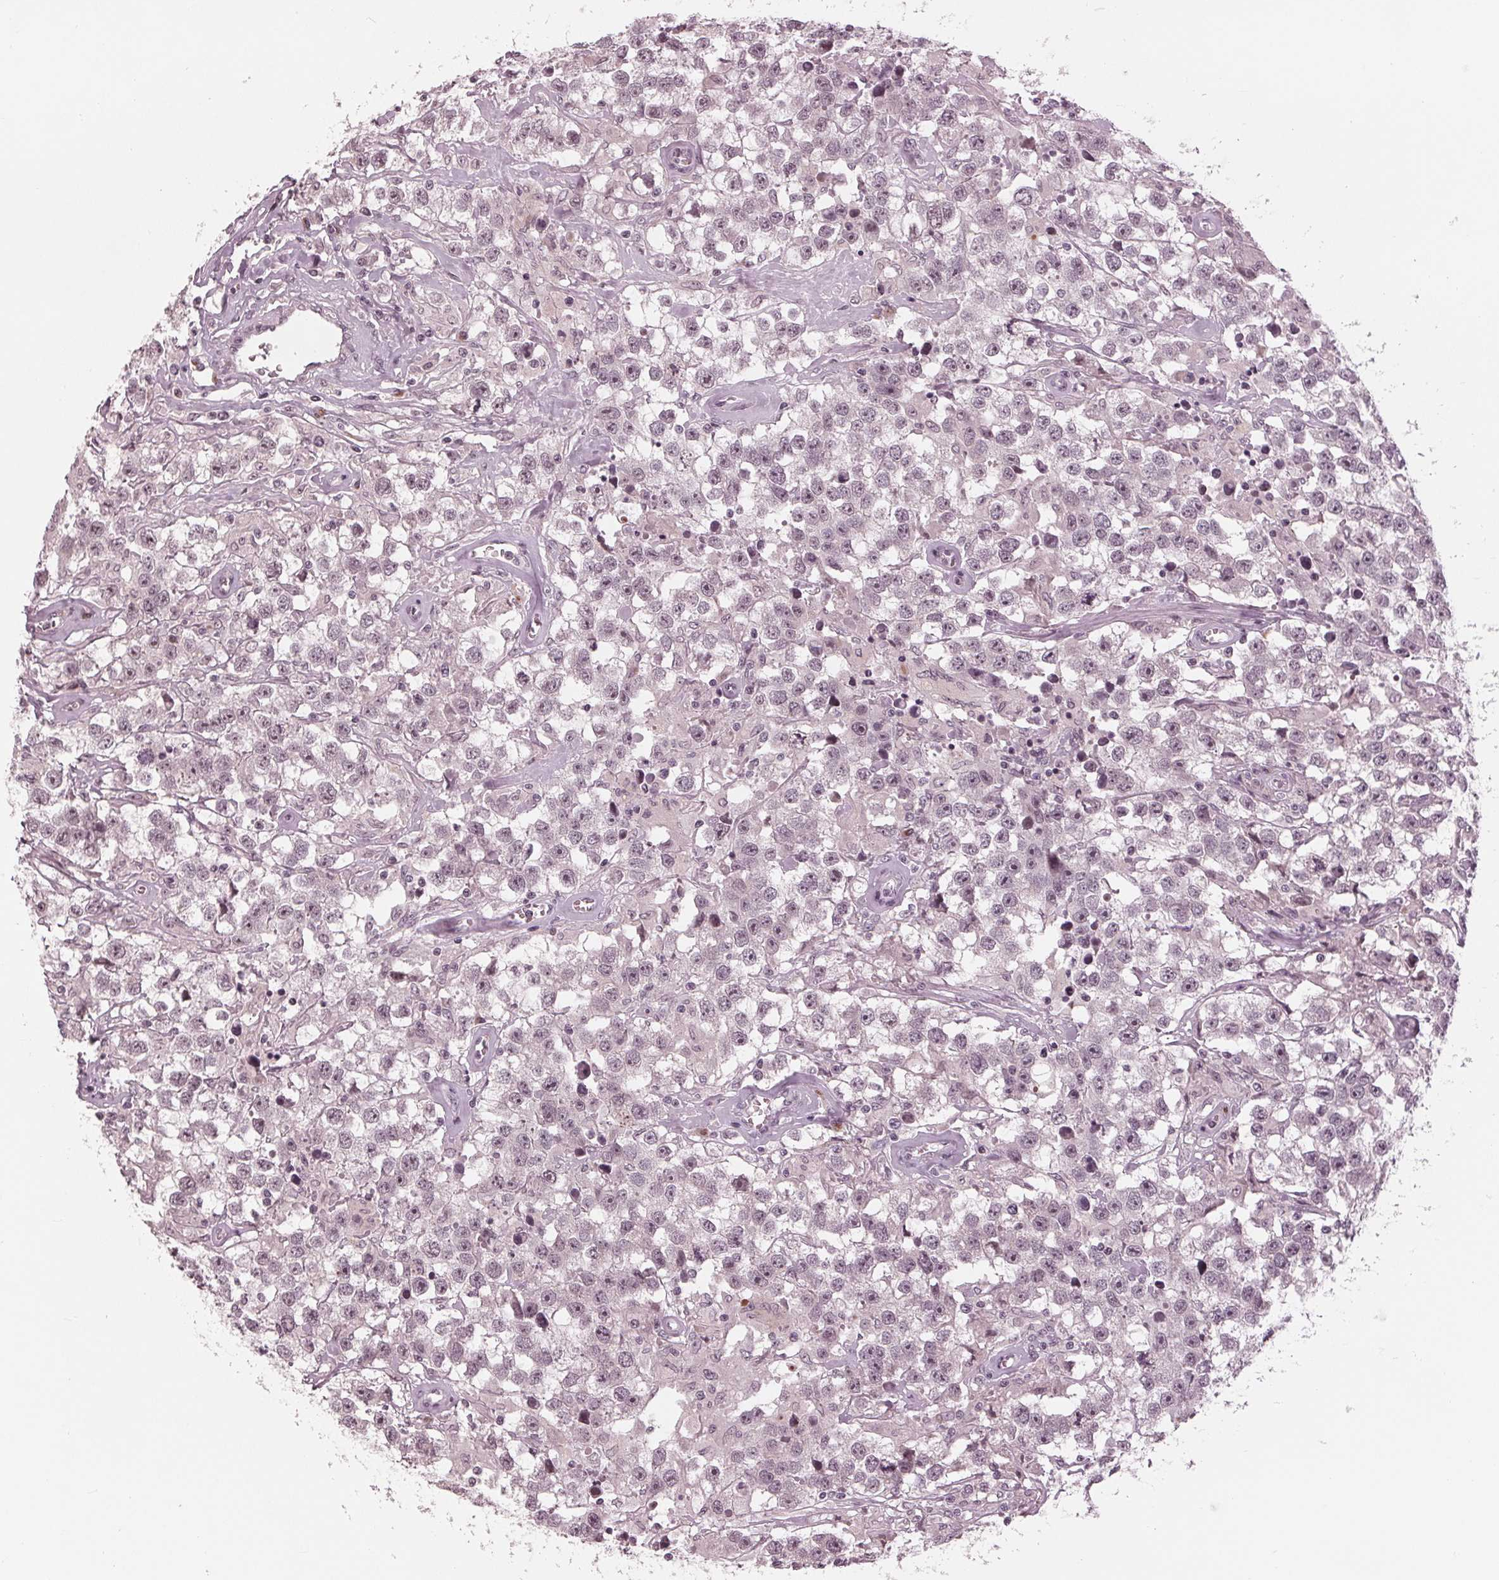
{"staining": {"intensity": "weak", "quantity": "25%-75%", "location": "nuclear"}, "tissue": "testis cancer", "cell_type": "Tumor cells", "image_type": "cancer", "snomed": [{"axis": "morphology", "description": "Seminoma, NOS"}, {"axis": "topography", "description": "Testis"}], "caption": "Tumor cells demonstrate weak nuclear expression in approximately 25%-75% of cells in testis cancer. (DAB (3,3'-diaminobenzidine) IHC with brightfield microscopy, high magnification).", "gene": "SLX4", "patient": {"sex": "male", "age": 43}}